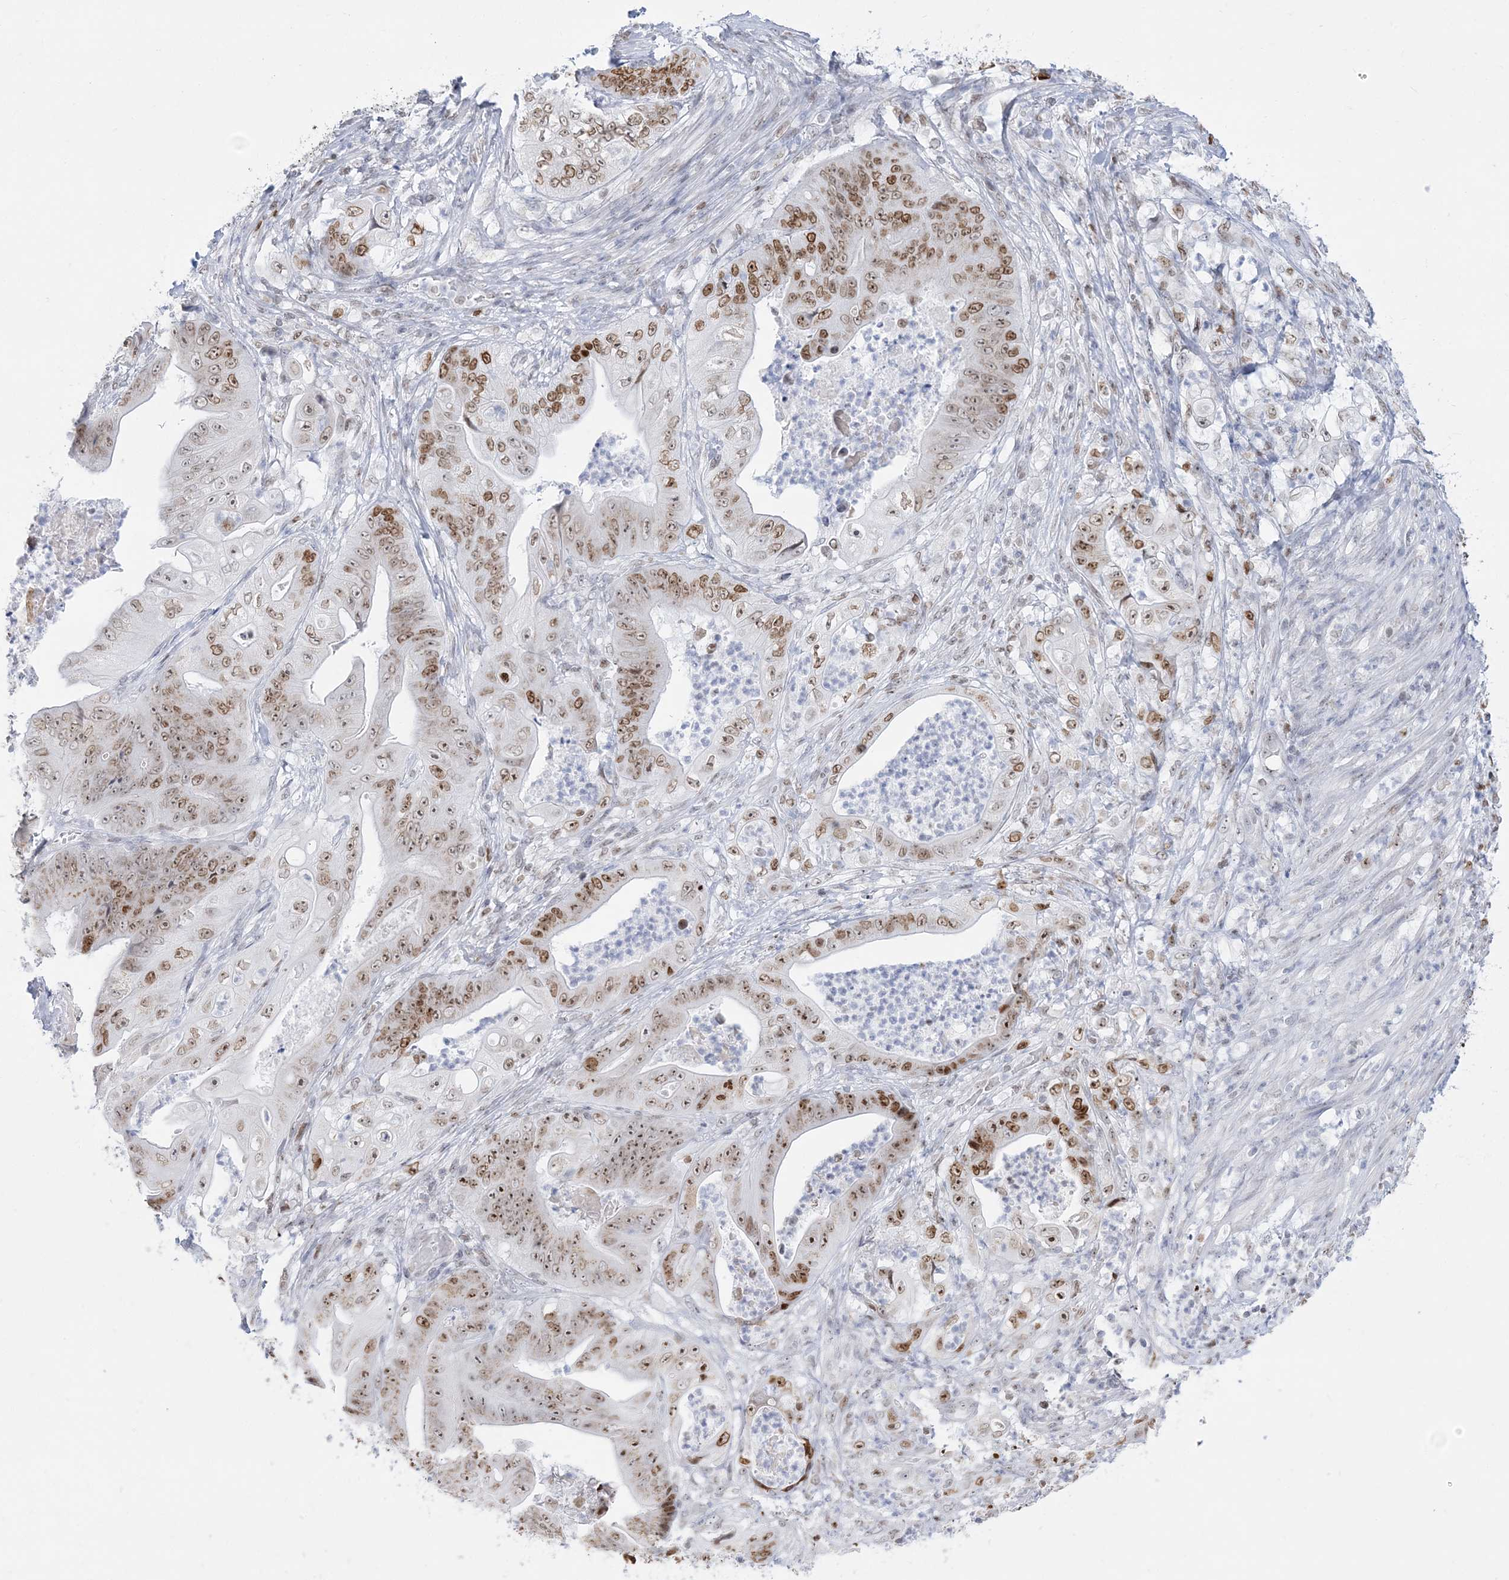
{"staining": {"intensity": "moderate", "quantity": ">75%", "location": "nuclear"}, "tissue": "stomach cancer", "cell_type": "Tumor cells", "image_type": "cancer", "snomed": [{"axis": "morphology", "description": "Adenocarcinoma, NOS"}, {"axis": "topography", "description": "Stomach"}], "caption": "The image reveals a brown stain indicating the presence of a protein in the nuclear of tumor cells in stomach cancer (adenocarcinoma).", "gene": "DDX21", "patient": {"sex": "female", "age": 73}}